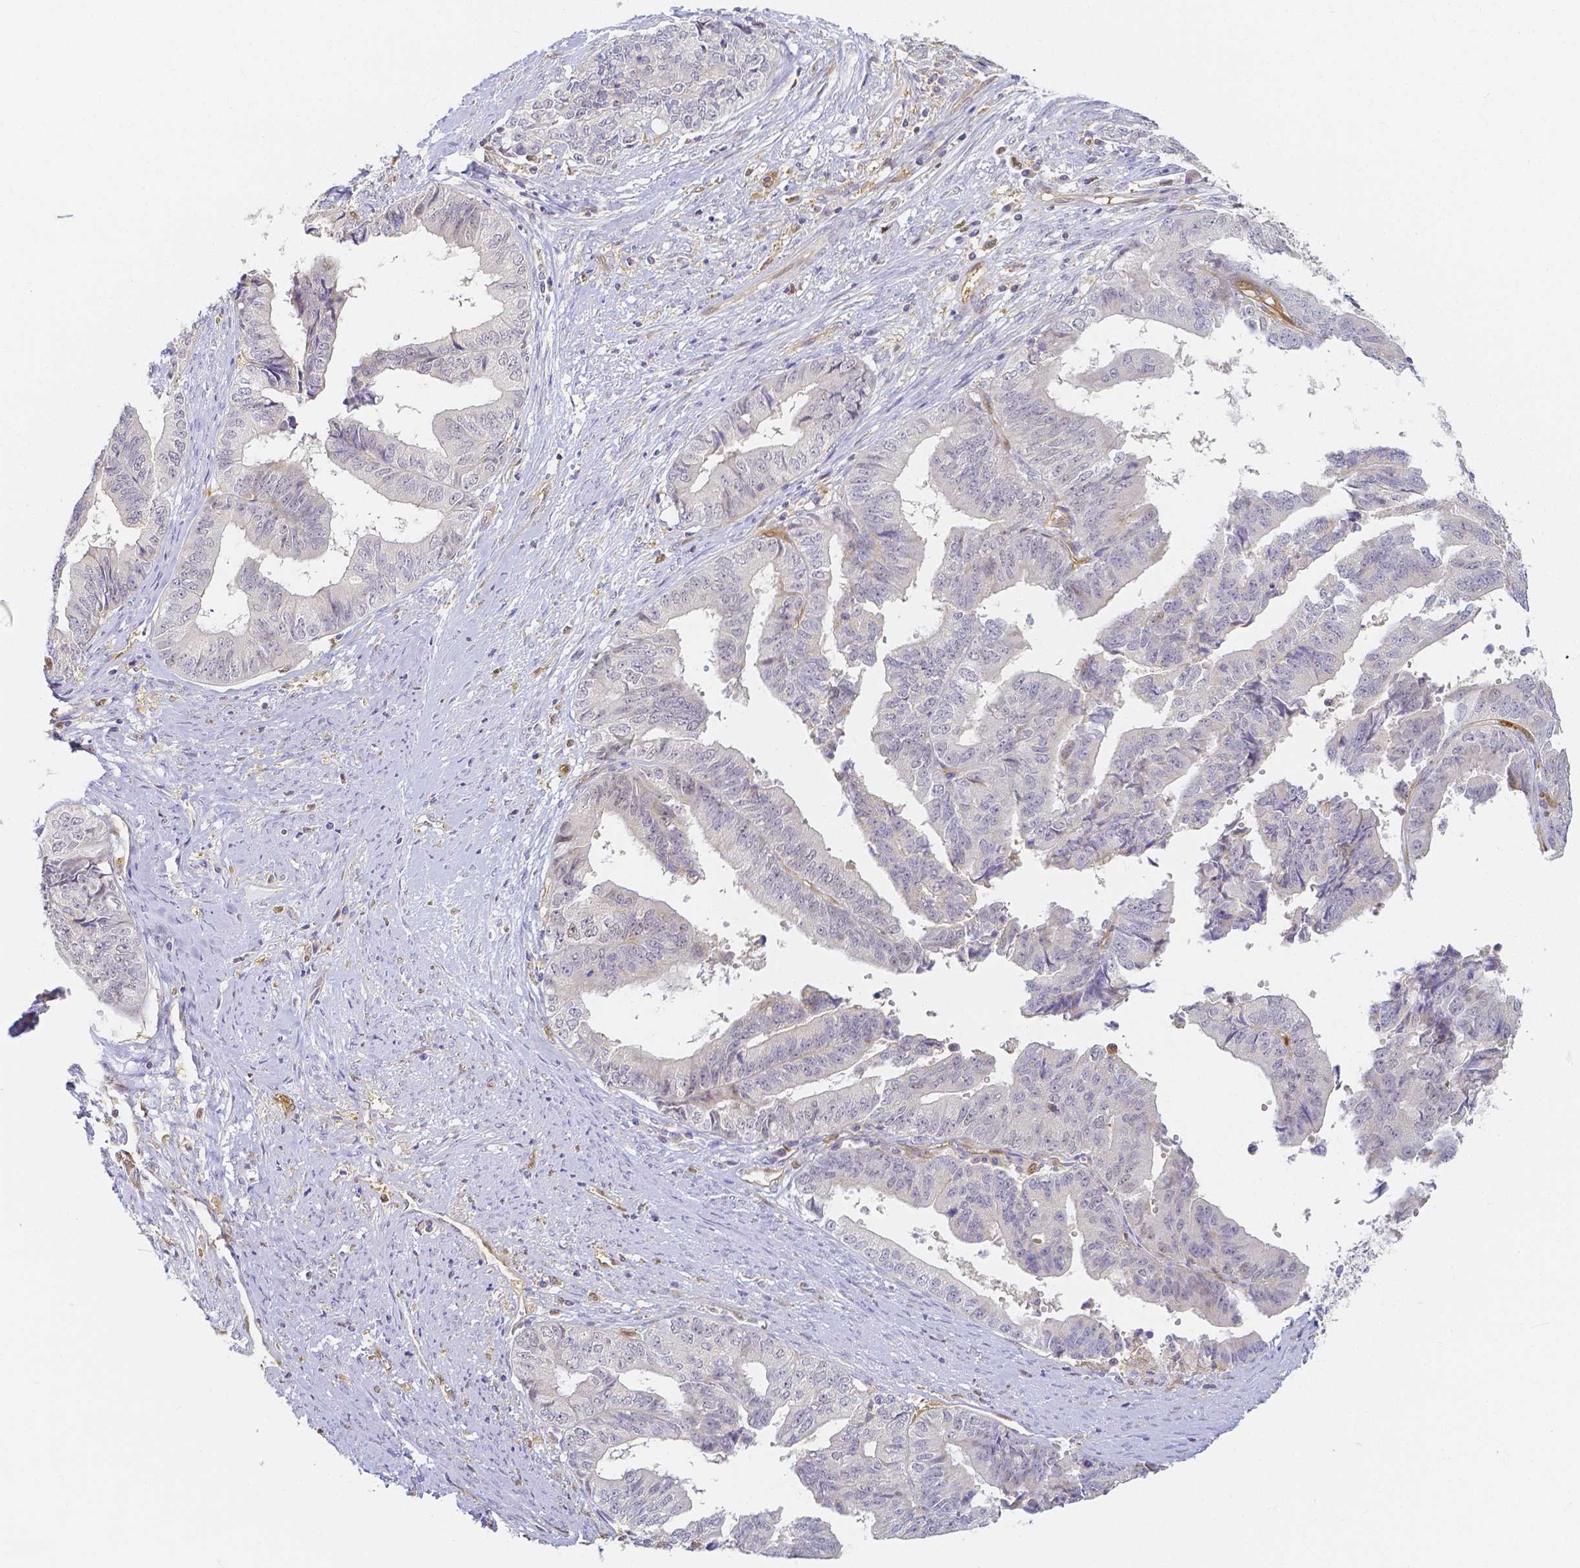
{"staining": {"intensity": "negative", "quantity": "none", "location": "none"}, "tissue": "endometrial cancer", "cell_type": "Tumor cells", "image_type": "cancer", "snomed": [{"axis": "morphology", "description": "Adenocarcinoma, NOS"}, {"axis": "topography", "description": "Endometrium"}], "caption": "IHC of endometrial cancer reveals no staining in tumor cells.", "gene": "KCNH1", "patient": {"sex": "female", "age": 65}}